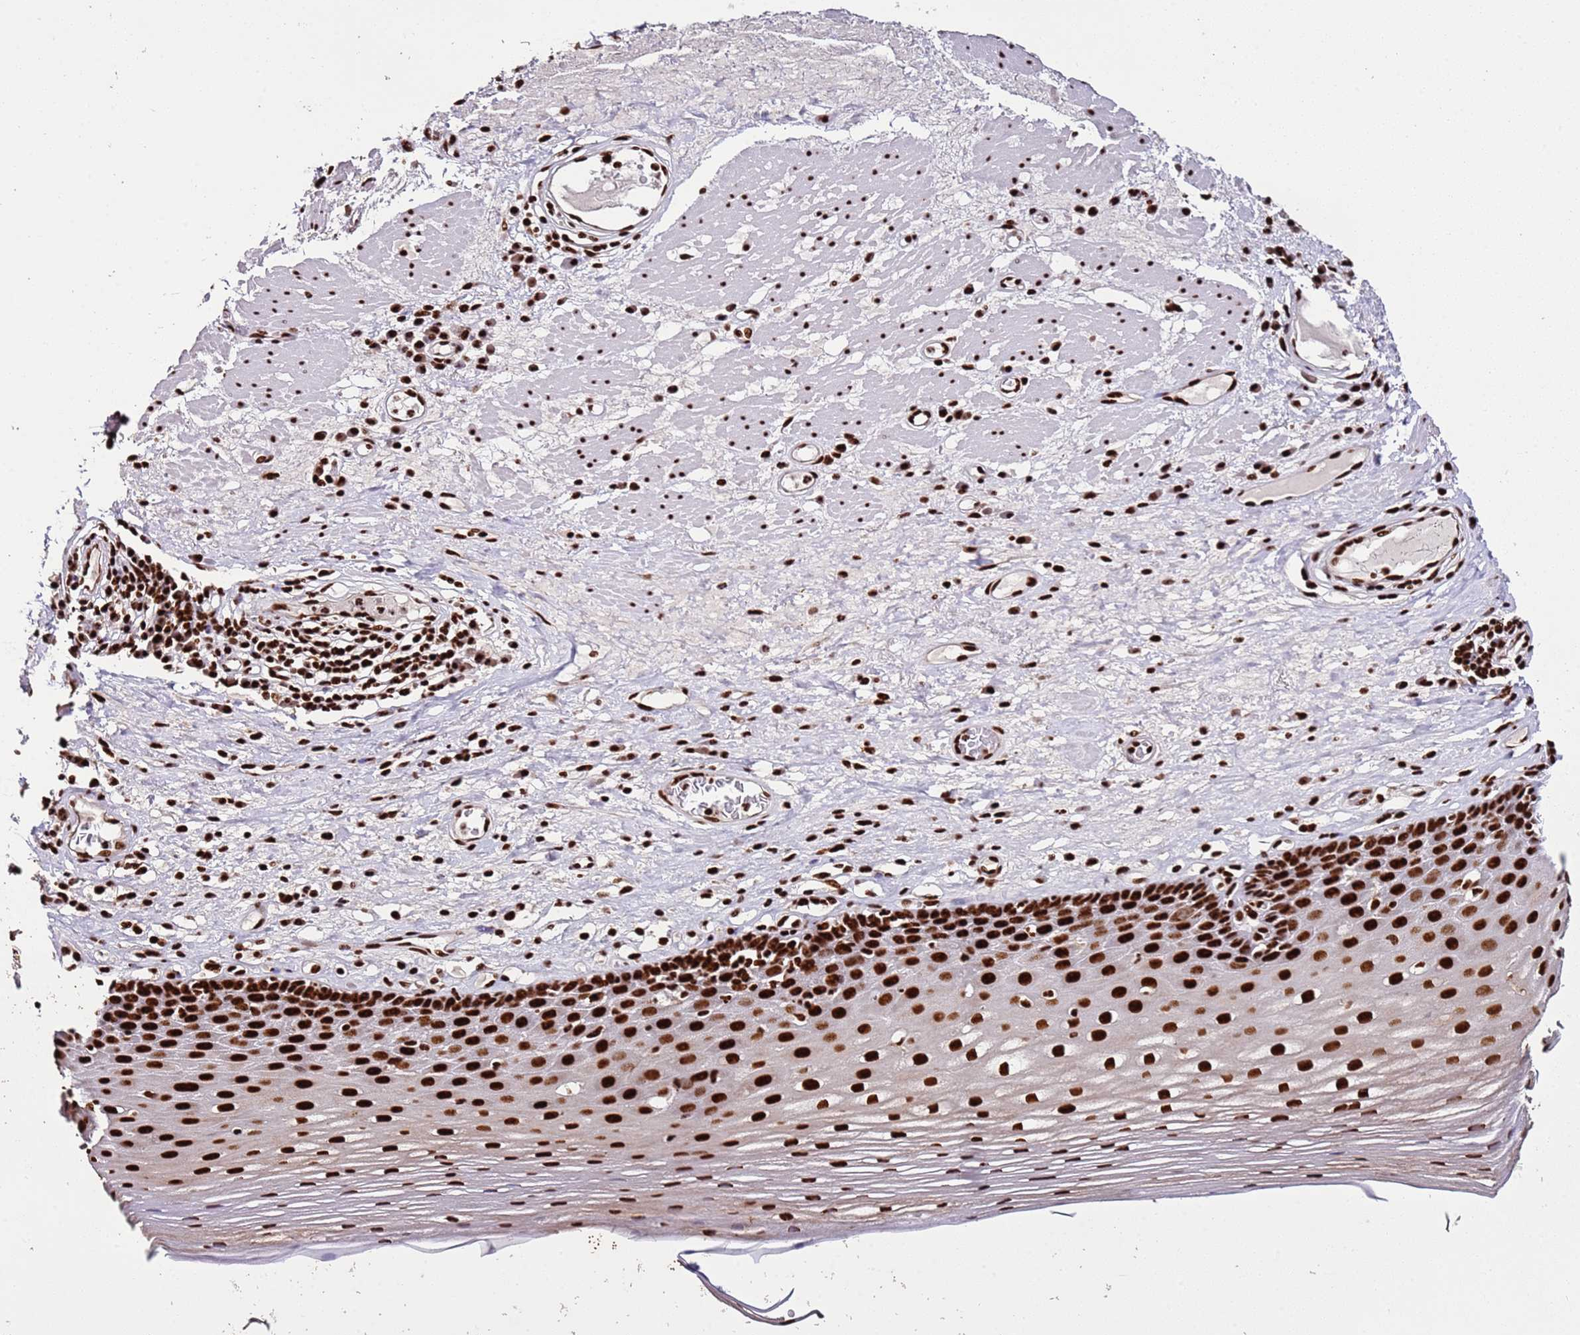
{"staining": {"intensity": "strong", "quantity": ">75%", "location": "nuclear"}, "tissue": "esophagus", "cell_type": "Squamous epithelial cells", "image_type": "normal", "snomed": [{"axis": "morphology", "description": "Normal tissue, NOS"}, {"axis": "topography", "description": "Esophagus"}], "caption": "Unremarkable esophagus demonstrates strong nuclear positivity in approximately >75% of squamous epithelial cells.", "gene": "C6orf226", "patient": {"sex": "male", "age": 62}}